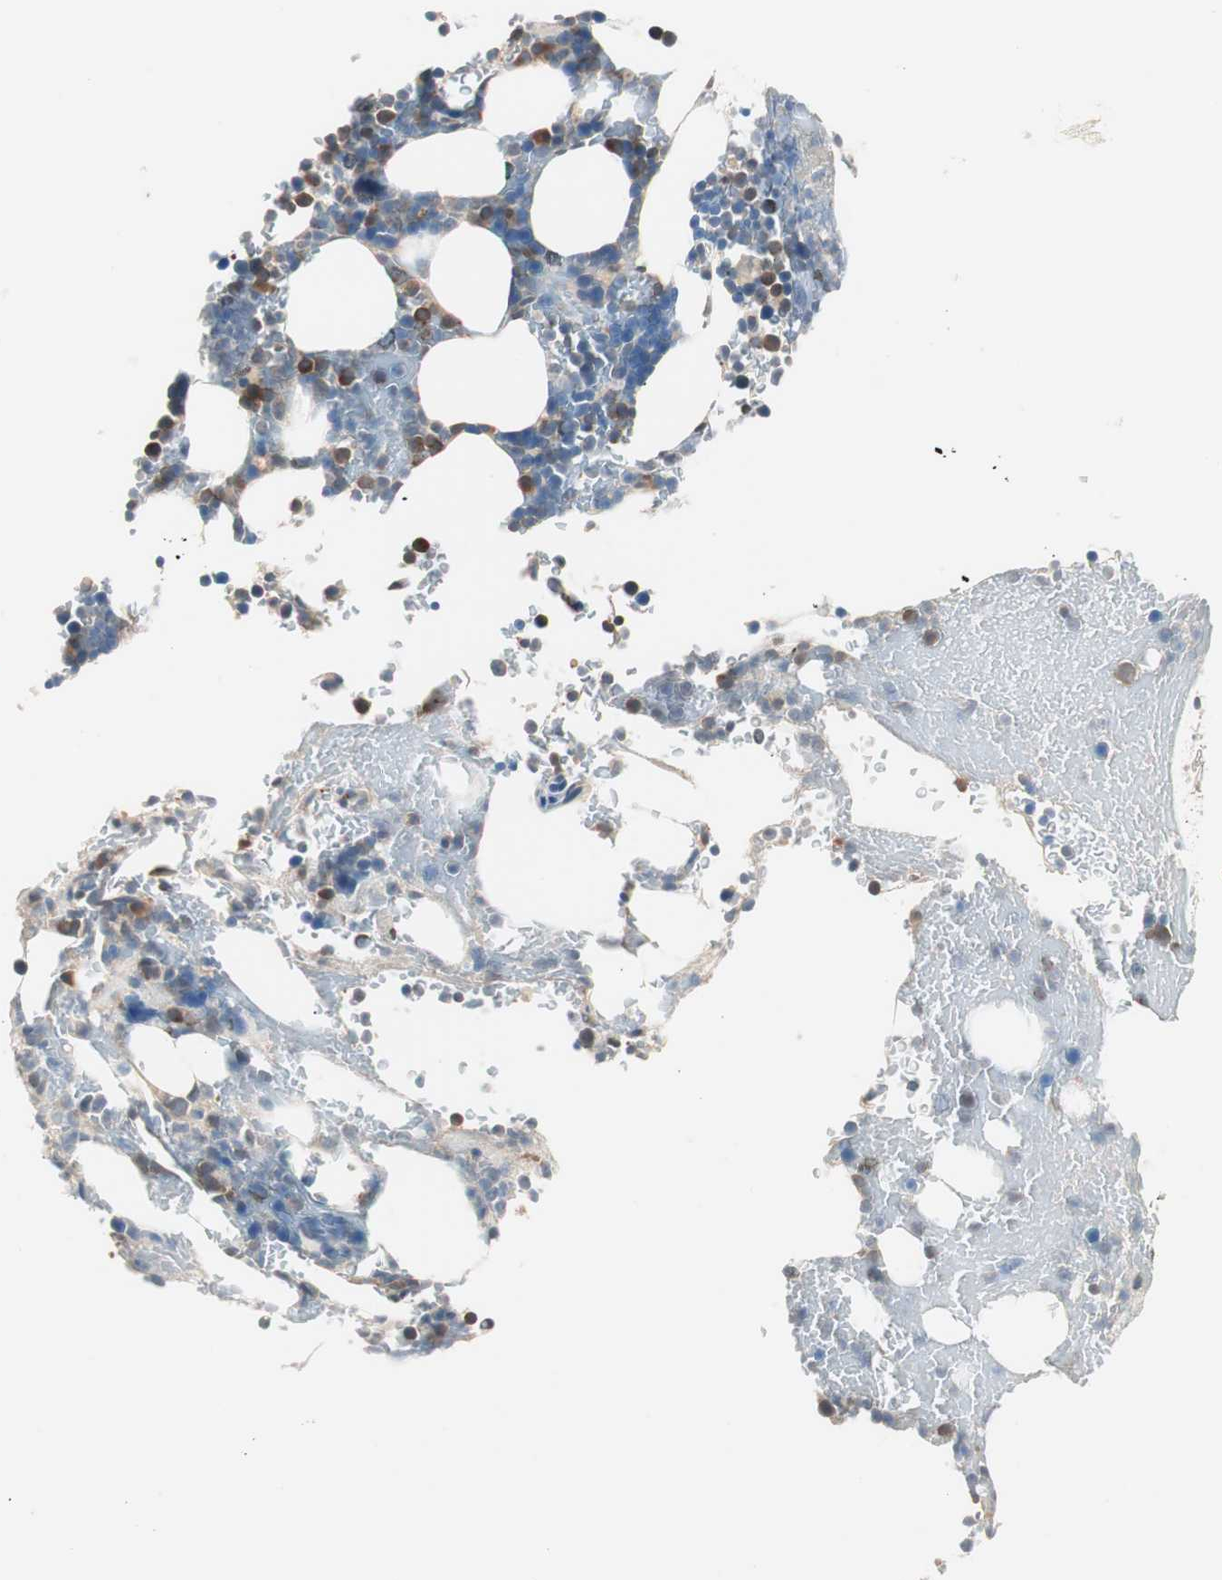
{"staining": {"intensity": "moderate", "quantity": "<25%", "location": "cytoplasmic/membranous"}, "tissue": "bone marrow", "cell_type": "Hematopoietic cells", "image_type": "normal", "snomed": [{"axis": "morphology", "description": "Normal tissue, NOS"}, {"axis": "topography", "description": "Bone marrow"}], "caption": "Bone marrow stained for a protein shows moderate cytoplasmic/membranous positivity in hematopoietic cells. Ihc stains the protein of interest in brown and the nuclei are stained blue.", "gene": "RAD54B", "patient": {"sex": "female", "age": 73}}